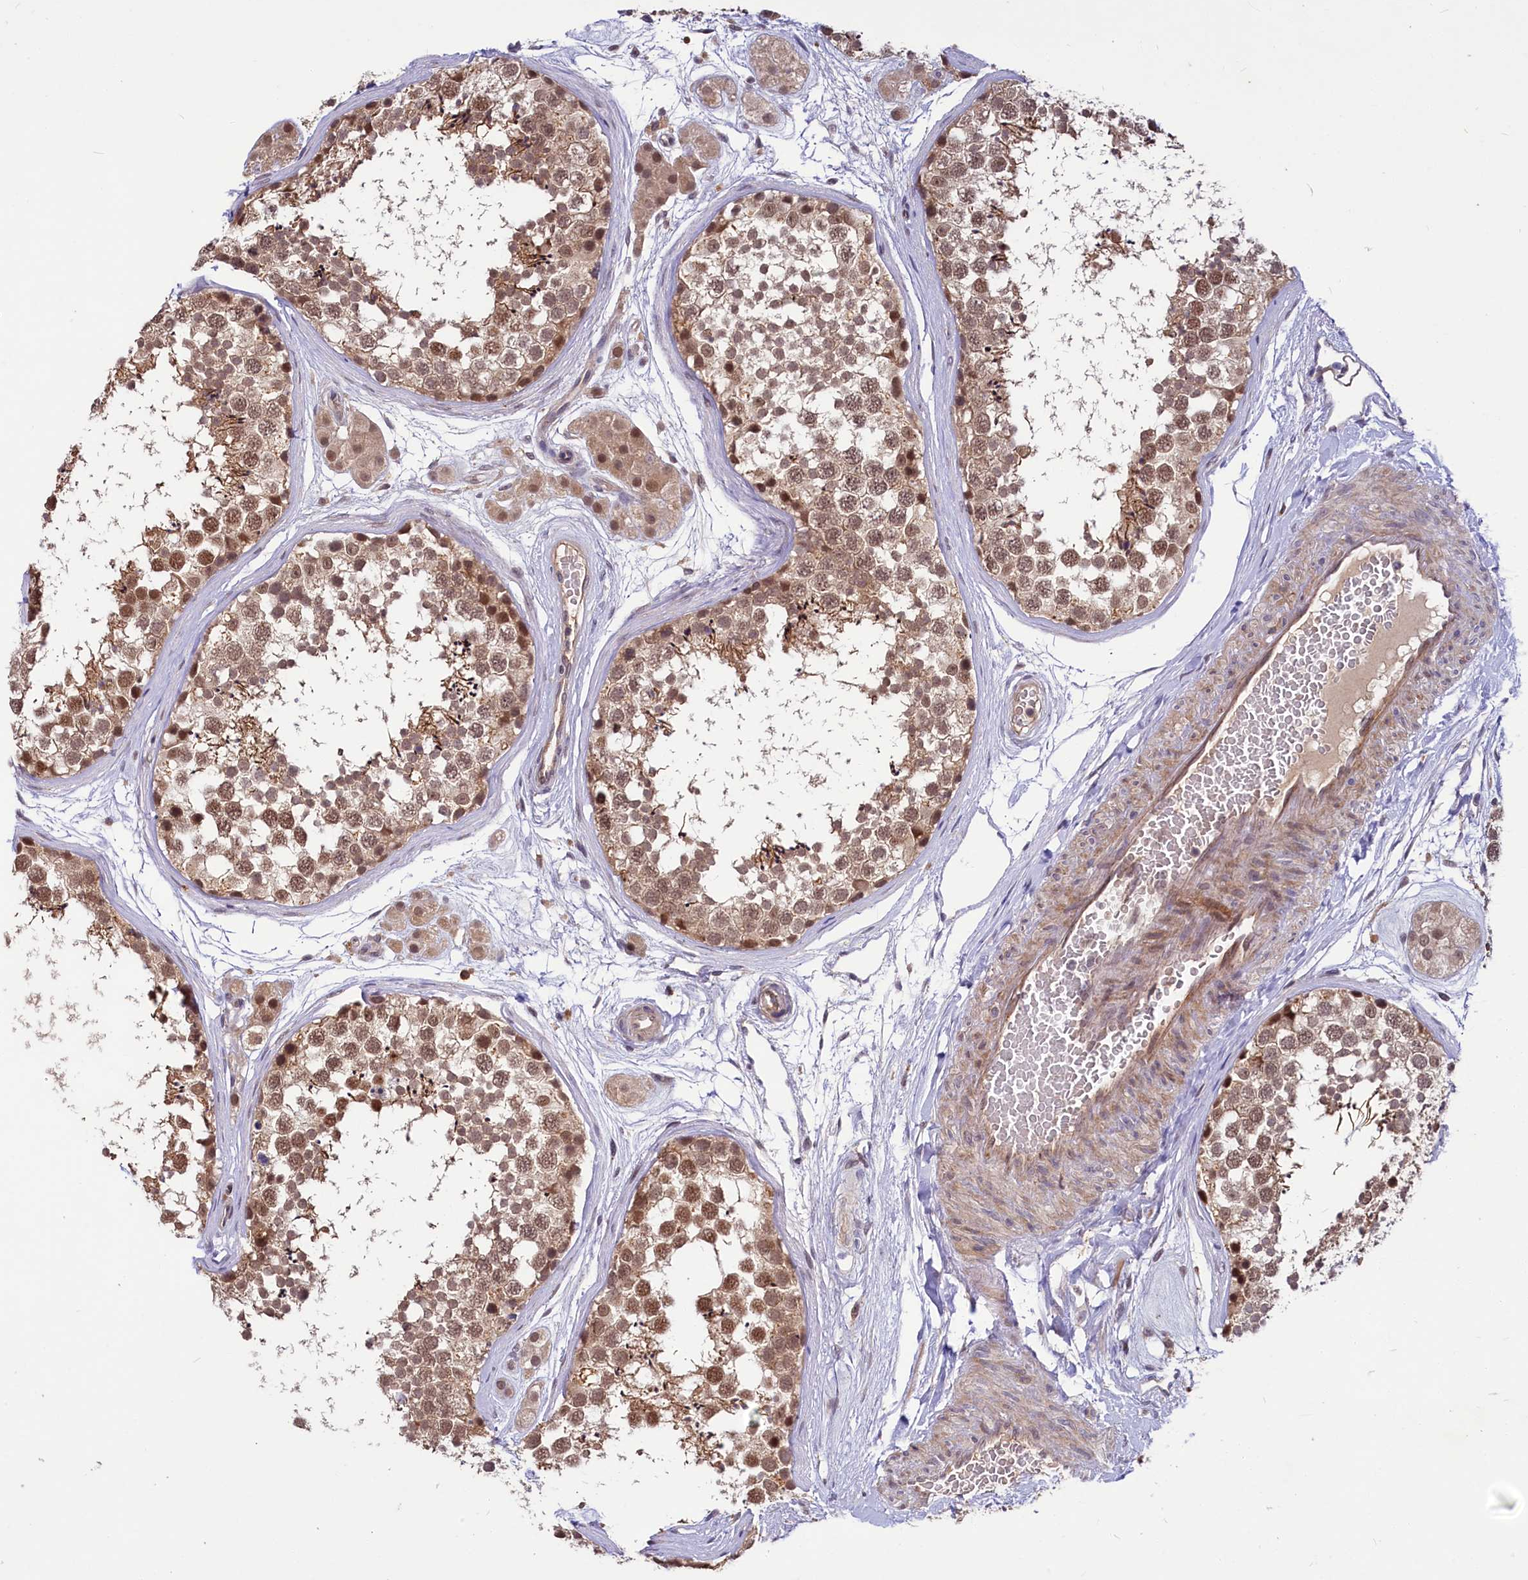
{"staining": {"intensity": "moderate", "quantity": ">75%", "location": "cytoplasmic/membranous,nuclear"}, "tissue": "testis", "cell_type": "Cells in seminiferous ducts", "image_type": "normal", "snomed": [{"axis": "morphology", "description": "Normal tissue, NOS"}, {"axis": "topography", "description": "Testis"}], "caption": "This histopathology image reveals immunohistochemistry staining of normal testis, with medium moderate cytoplasmic/membranous,nuclear positivity in approximately >75% of cells in seminiferous ducts.", "gene": "UBE3A", "patient": {"sex": "male", "age": 56}}